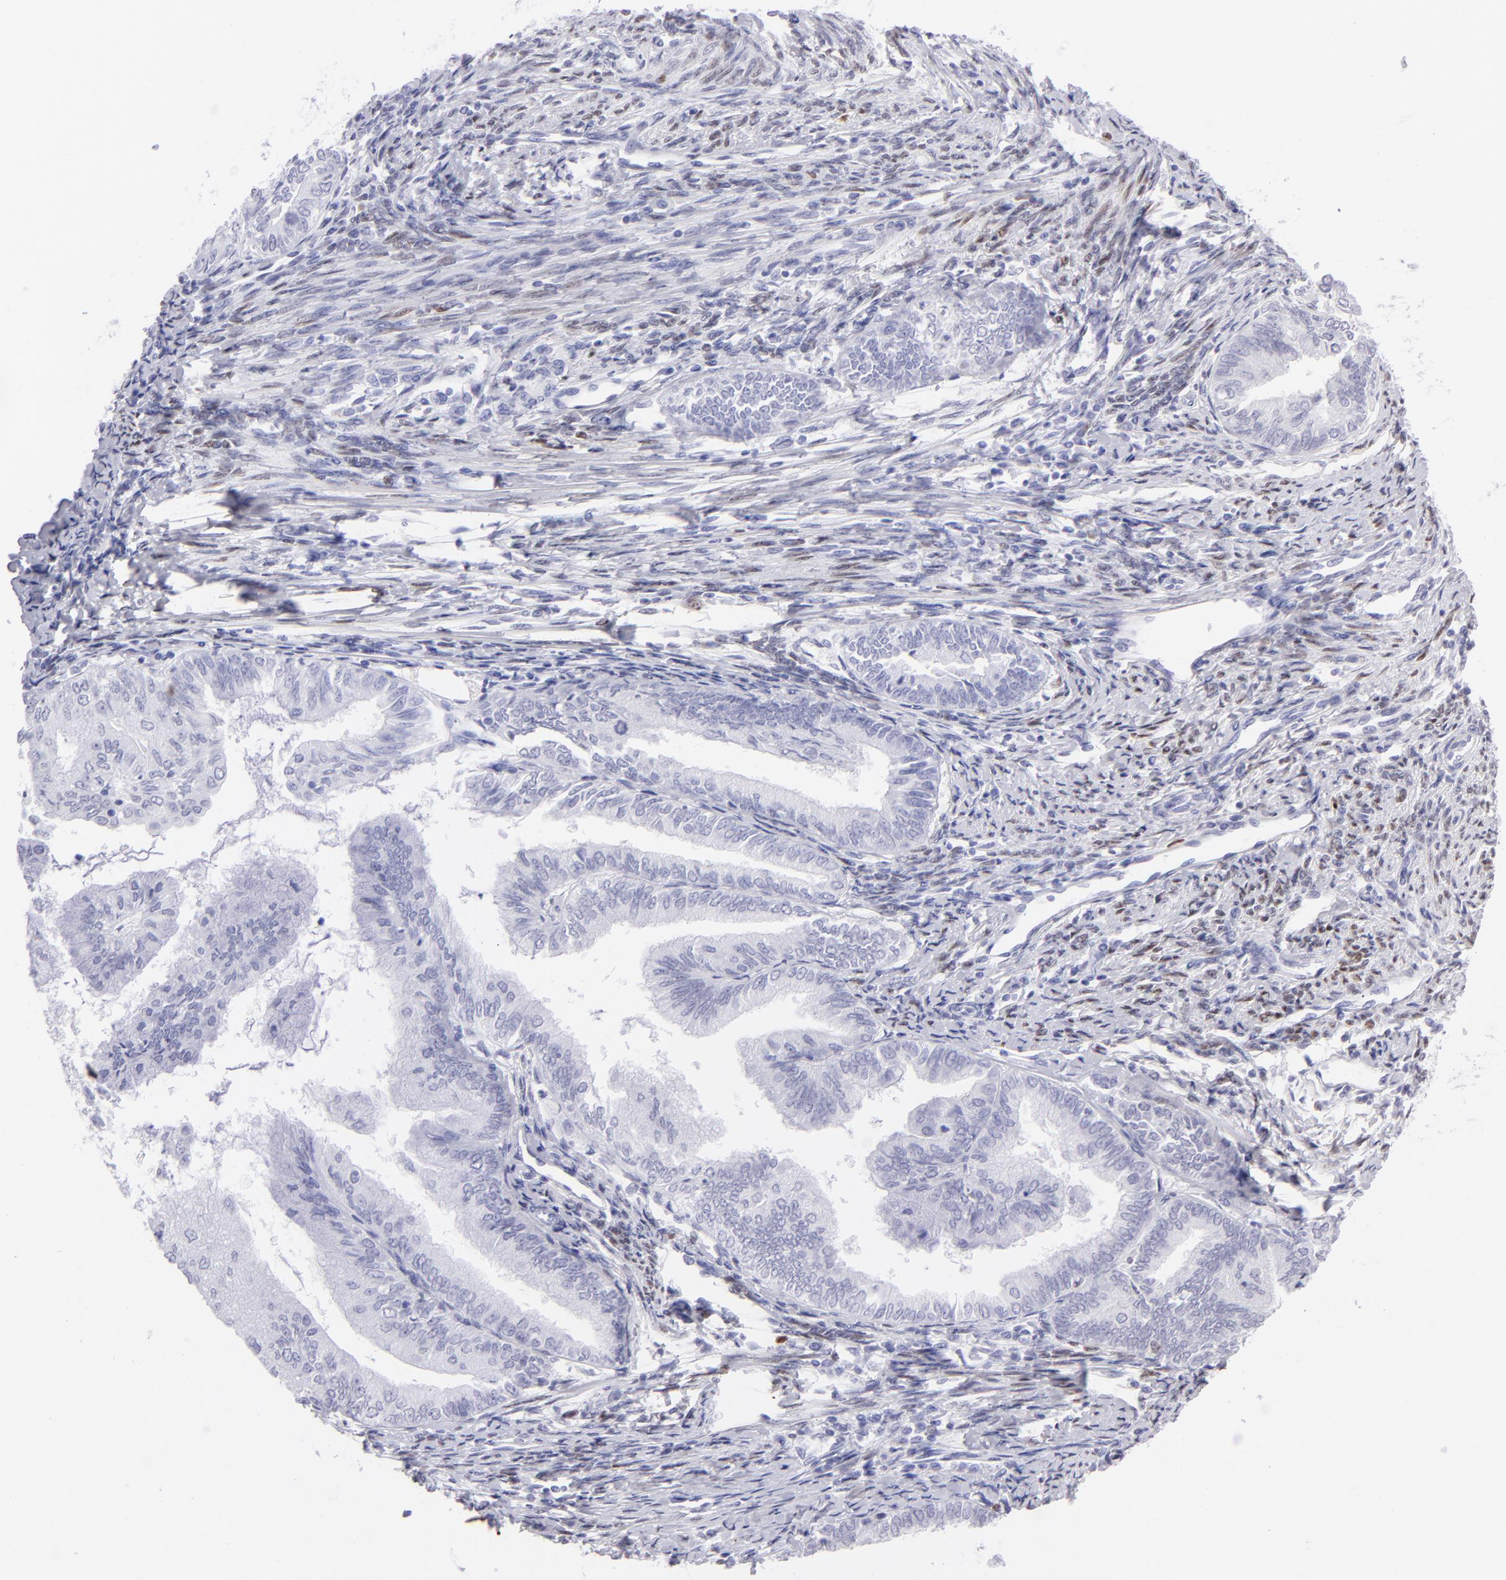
{"staining": {"intensity": "negative", "quantity": "none", "location": "none"}, "tissue": "endometrial cancer", "cell_type": "Tumor cells", "image_type": "cancer", "snomed": [{"axis": "morphology", "description": "Adenocarcinoma, NOS"}, {"axis": "topography", "description": "Endometrium"}], "caption": "The image demonstrates no significant positivity in tumor cells of adenocarcinoma (endometrial).", "gene": "MITF", "patient": {"sex": "female", "age": 66}}